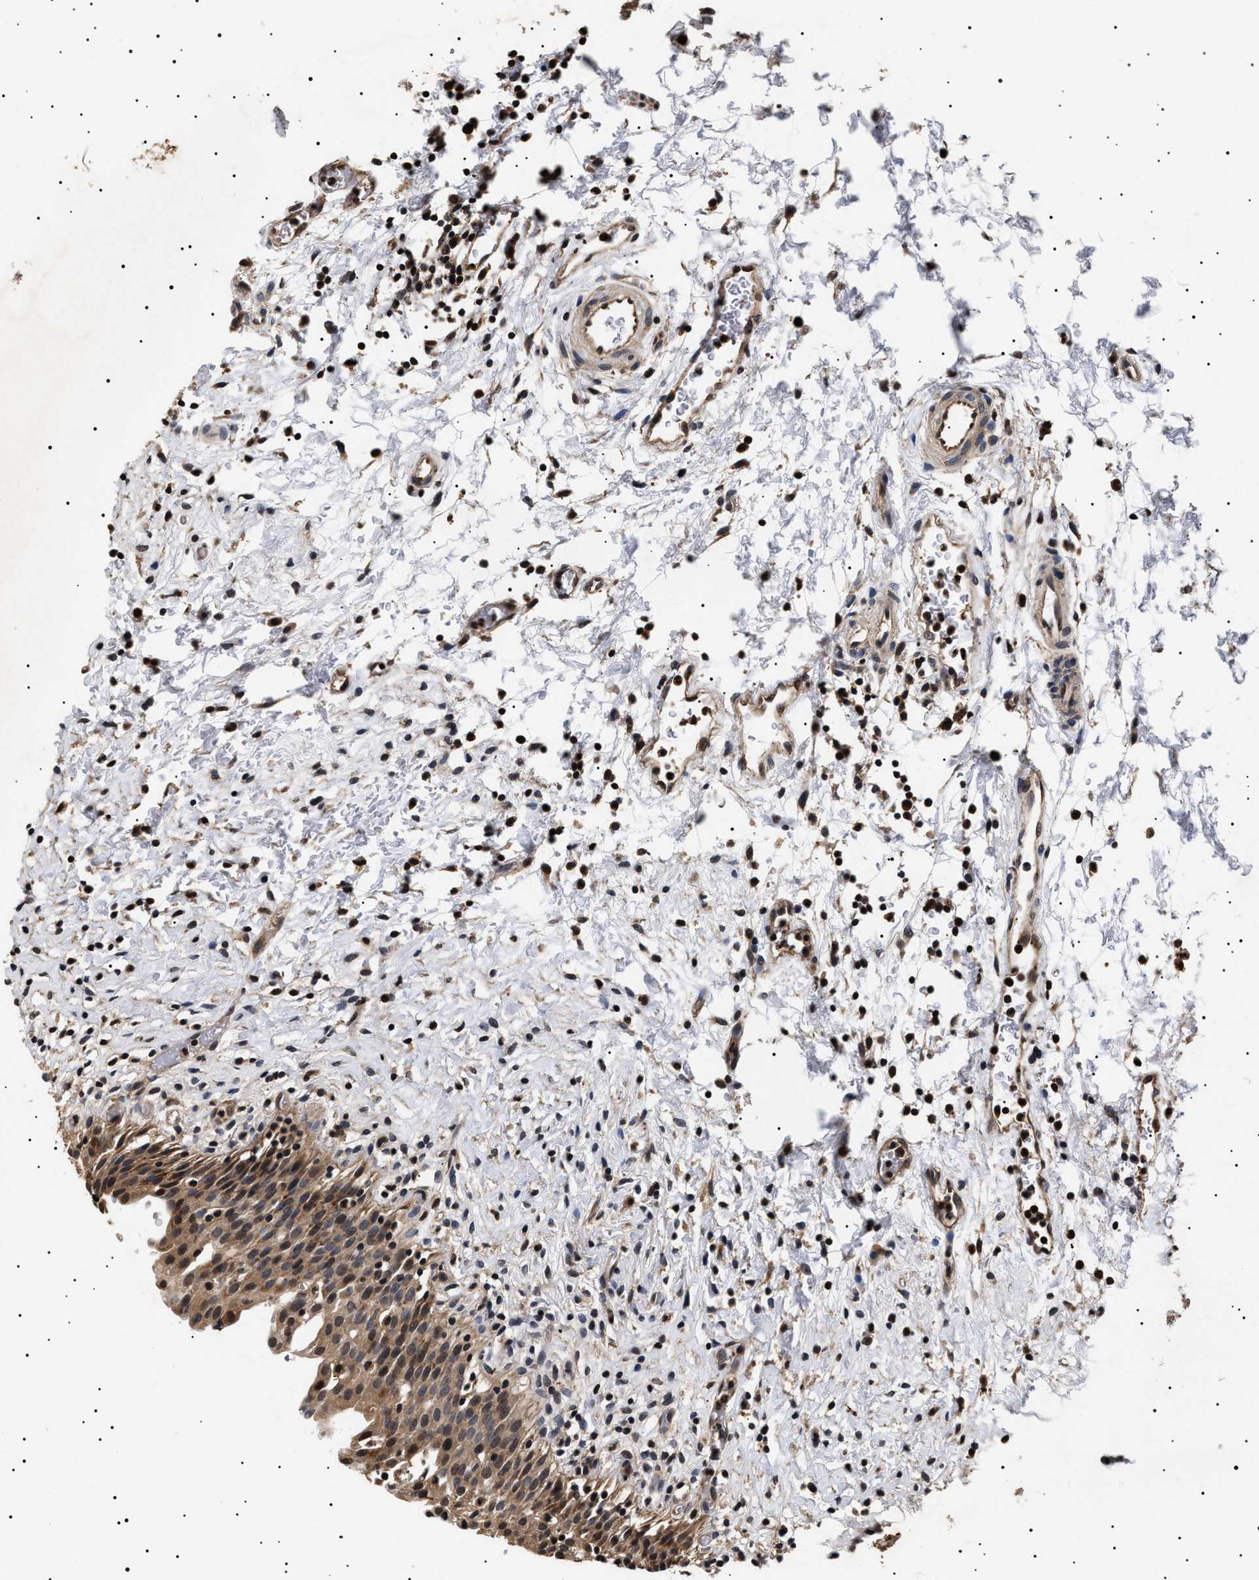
{"staining": {"intensity": "moderate", "quantity": ">75%", "location": "cytoplasmic/membranous,nuclear"}, "tissue": "urinary bladder", "cell_type": "Urothelial cells", "image_type": "normal", "snomed": [{"axis": "morphology", "description": "Normal tissue, NOS"}, {"axis": "topography", "description": "Urinary bladder"}], "caption": "Immunohistochemistry (IHC) photomicrograph of normal urinary bladder: urinary bladder stained using IHC exhibits medium levels of moderate protein expression localized specifically in the cytoplasmic/membranous,nuclear of urothelial cells, appearing as a cytoplasmic/membranous,nuclear brown color.", "gene": "KIF21A", "patient": {"sex": "male", "age": 51}}